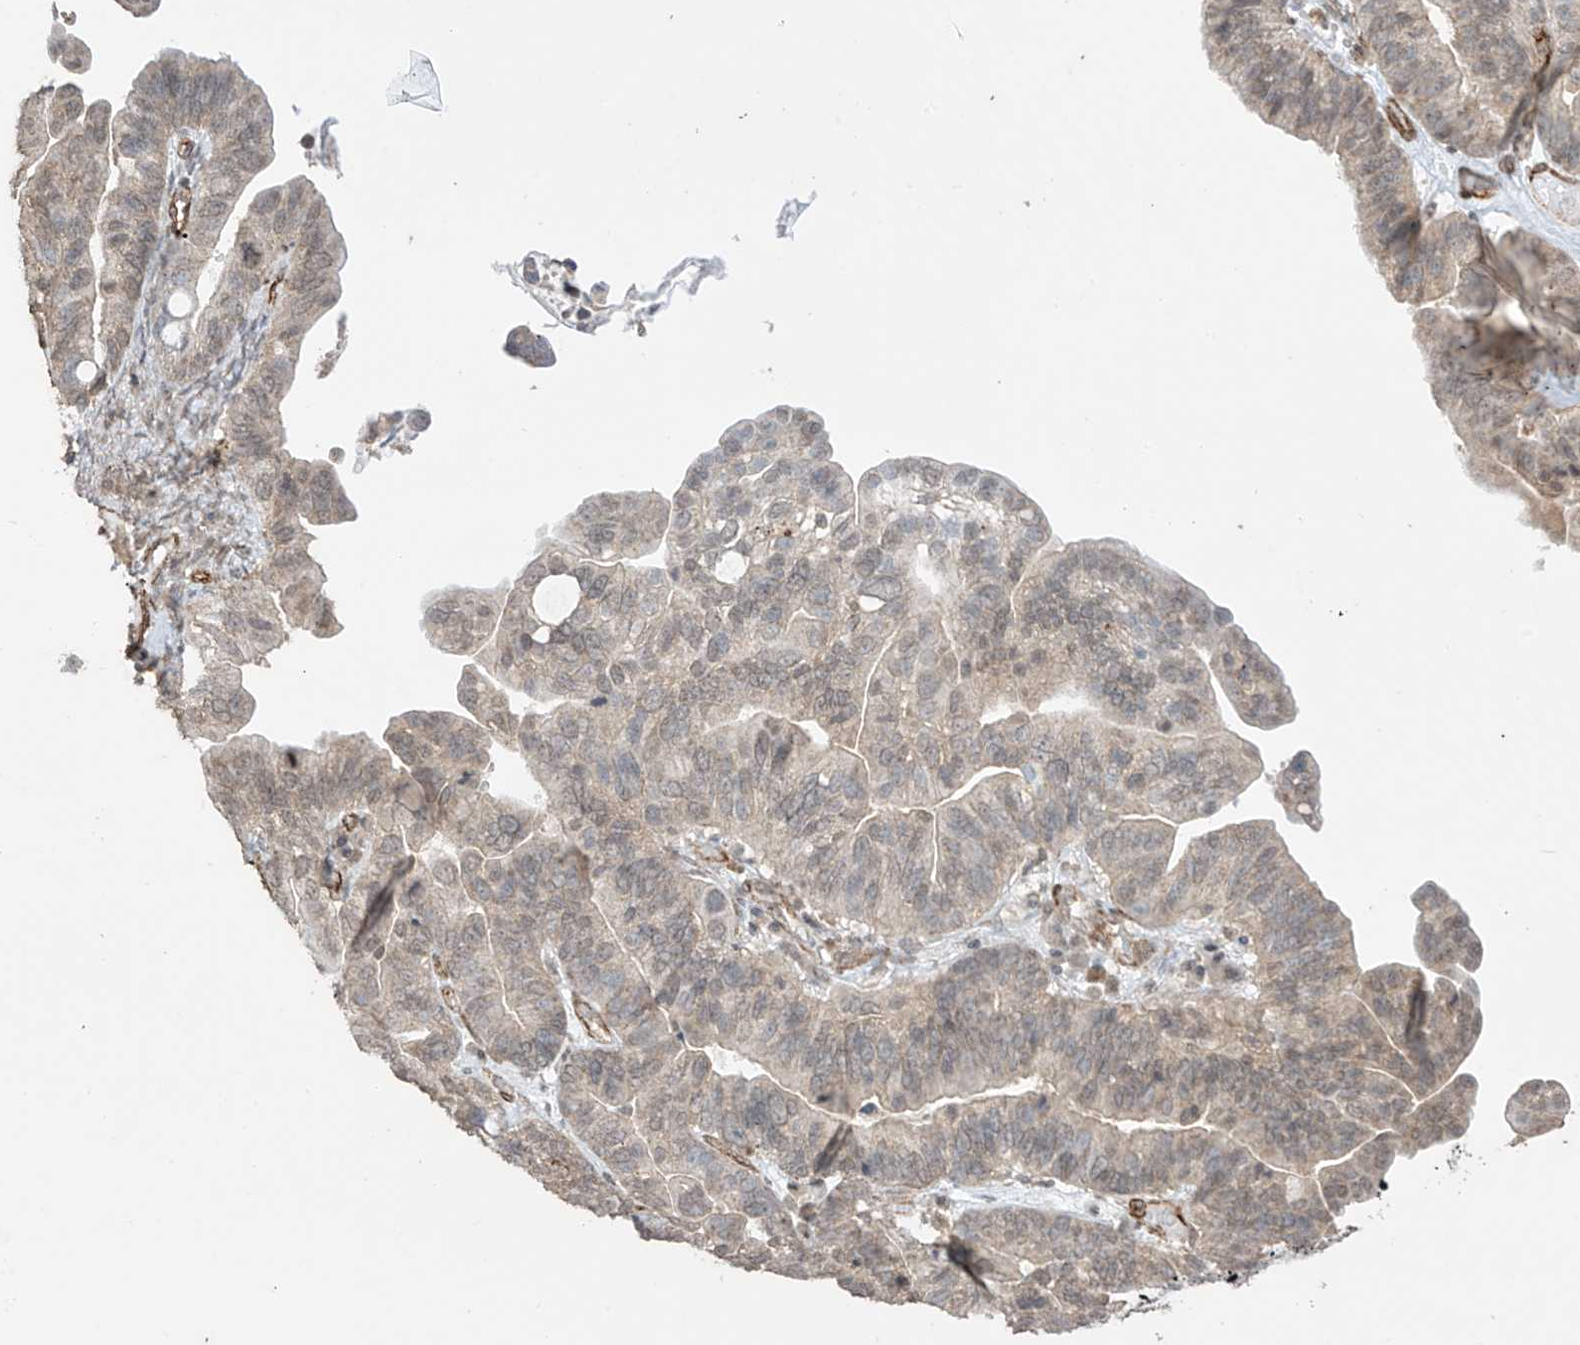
{"staining": {"intensity": "weak", "quantity": "<25%", "location": "cytoplasmic/membranous,nuclear"}, "tissue": "ovarian cancer", "cell_type": "Tumor cells", "image_type": "cancer", "snomed": [{"axis": "morphology", "description": "Cystadenocarcinoma, serous, NOS"}, {"axis": "topography", "description": "Ovary"}], "caption": "Immunohistochemistry (IHC) micrograph of neoplastic tissue: ovarian cancer stained with DAB (3,3'-diaminobenzidine) displays no significant protein positivity in tumor cells.", "gene": "TTLL5", "patient": {"sex": "female", "age": 56}}